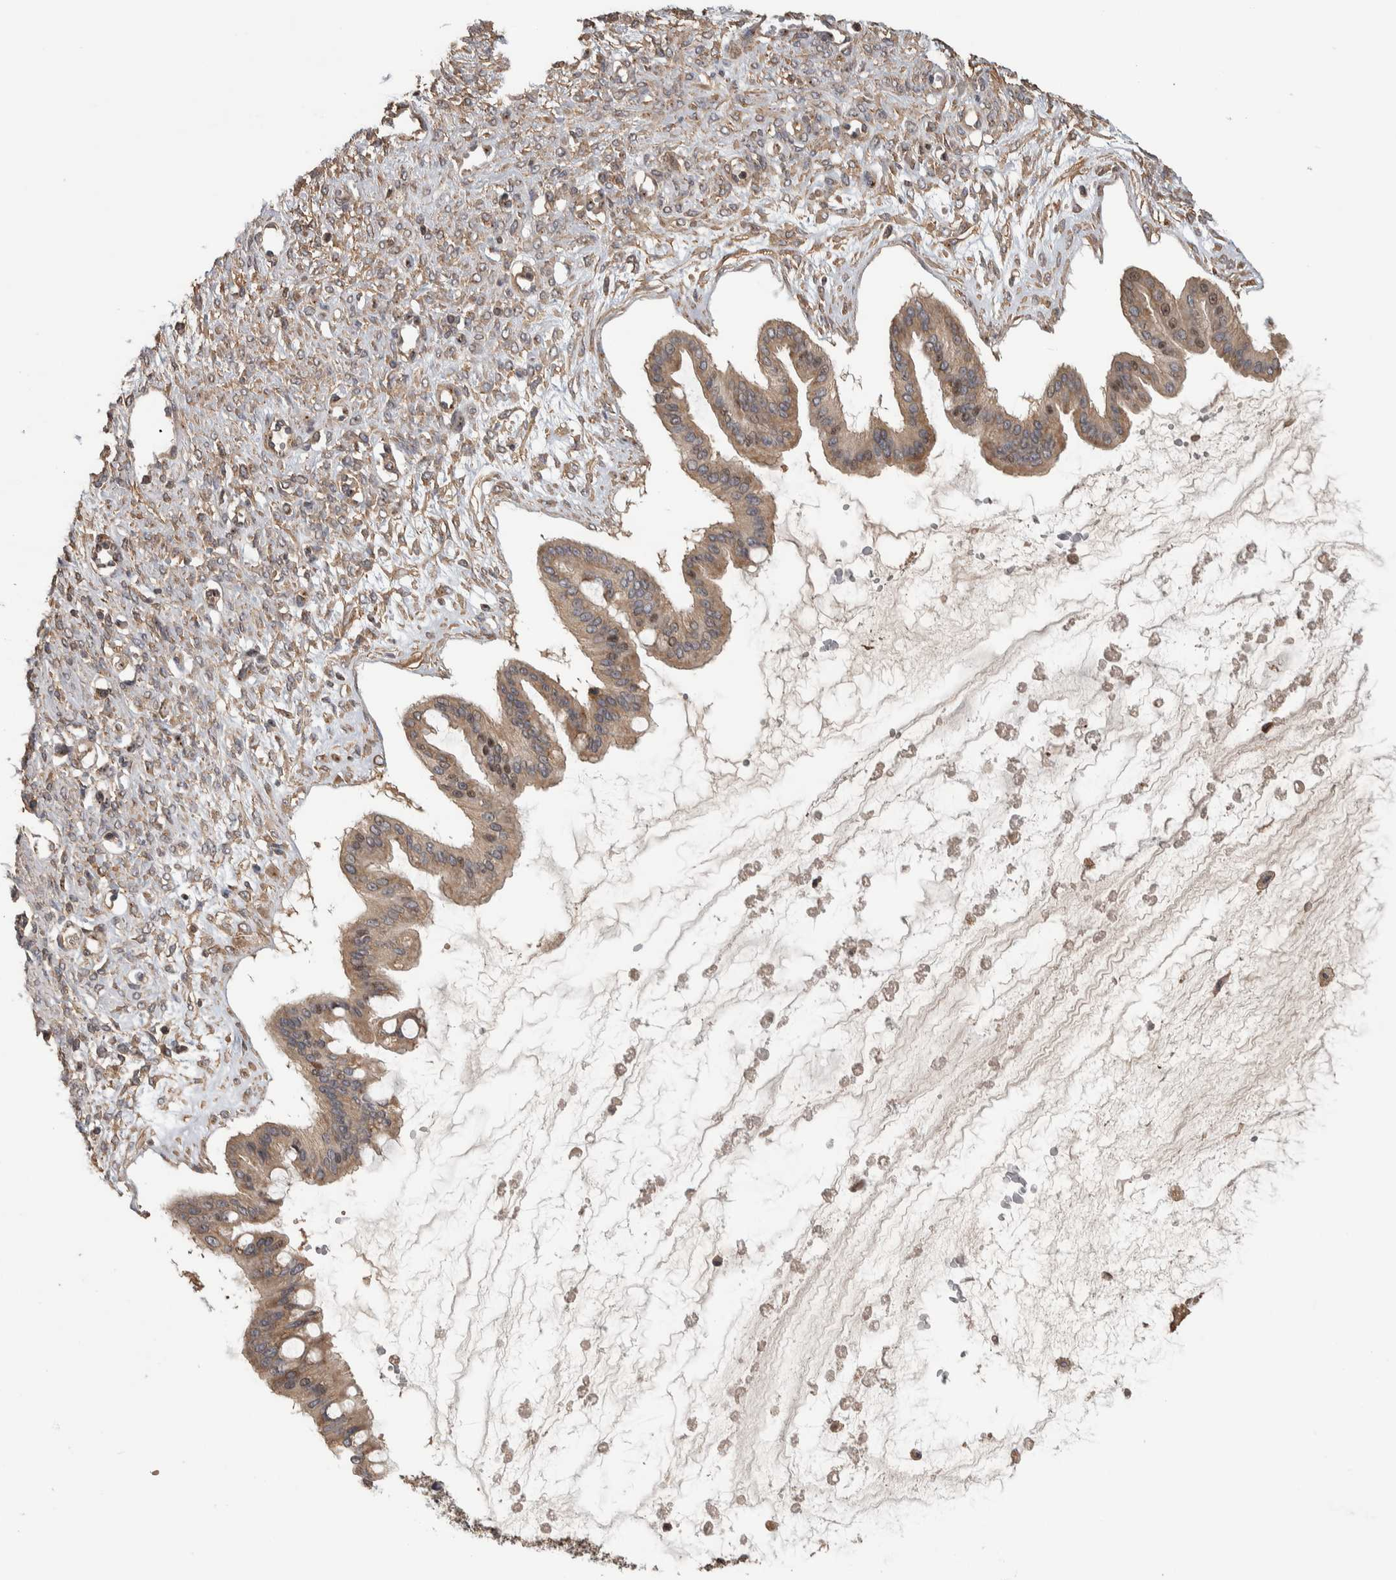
{"staining": {"intensity": "moderate", "quantity": ">75%", "location": "cytoplasmic/membranous"}, "tissue": "ovarian cancer", "cell_type": "Tumor cells", "image_type": "cancer", "snomed": [{"axis": "morphology", "description": "Cystadenocarcinoma, mucinous, NOS"}, {"axis": "topography", "description": "Ovary"}], "caption": "Human ovarian mucinous cystadenocarcinoma stained with a protein marker shows moderate staining in tumor cells.", "gene": "IFRD1", "patient": {"sex": "female", "age": 73}}